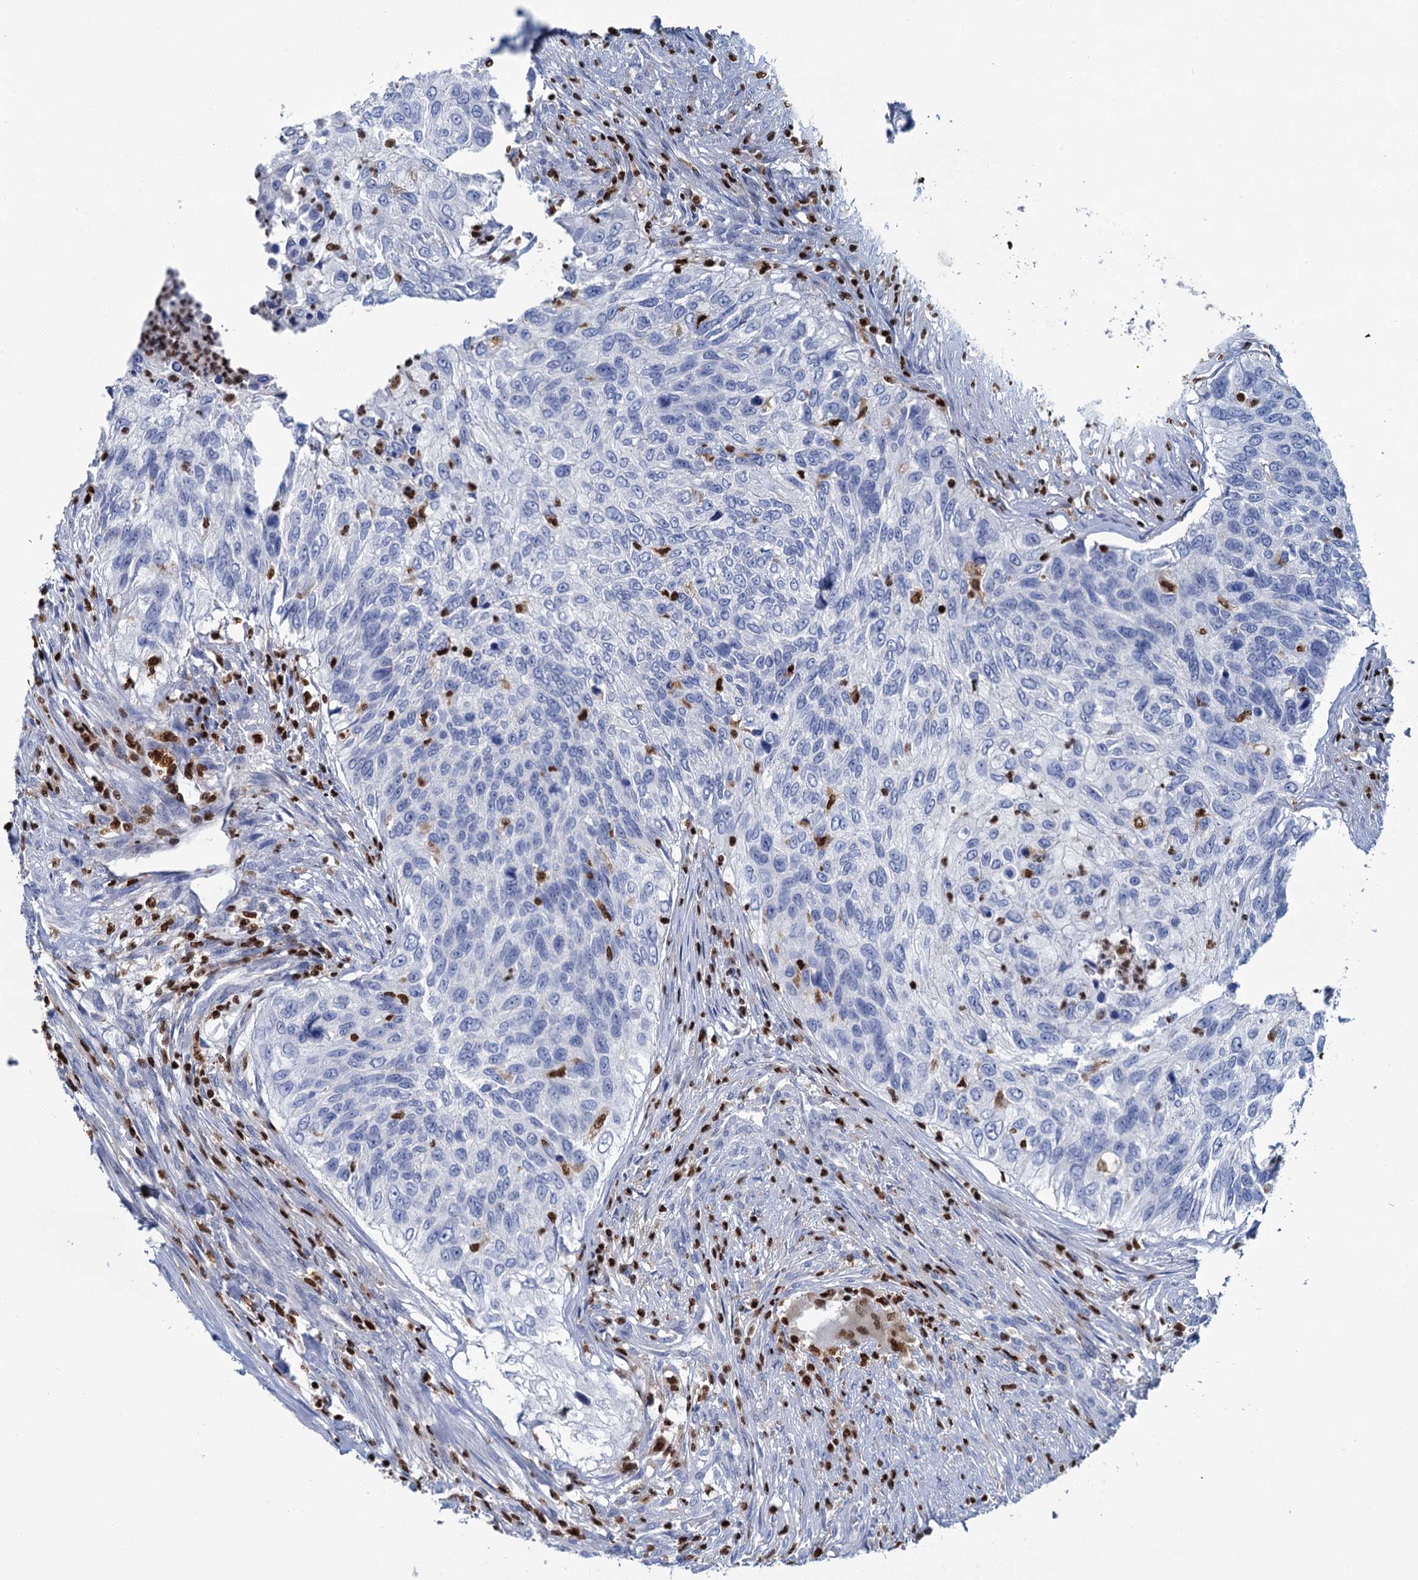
{"staining": {"intensity": "negative", "quantity": "none", "location": "none"}, "tissue": "urothelial cancer", "cell_type": "Tumor cells", "image_type": "cancer", "snomed": [{"axis": "morphology", "description": "Urothelial carcinoma, High grade"}, {"axis": "topography", "description": "Urinary bladder"}], "caption": "High-grade urothelial carcinoma was stained to show a protein in brown. There is no significant staining in tumor cells.", "gene": "CELF2", "patient": {"sex": "female", "age": 60}}